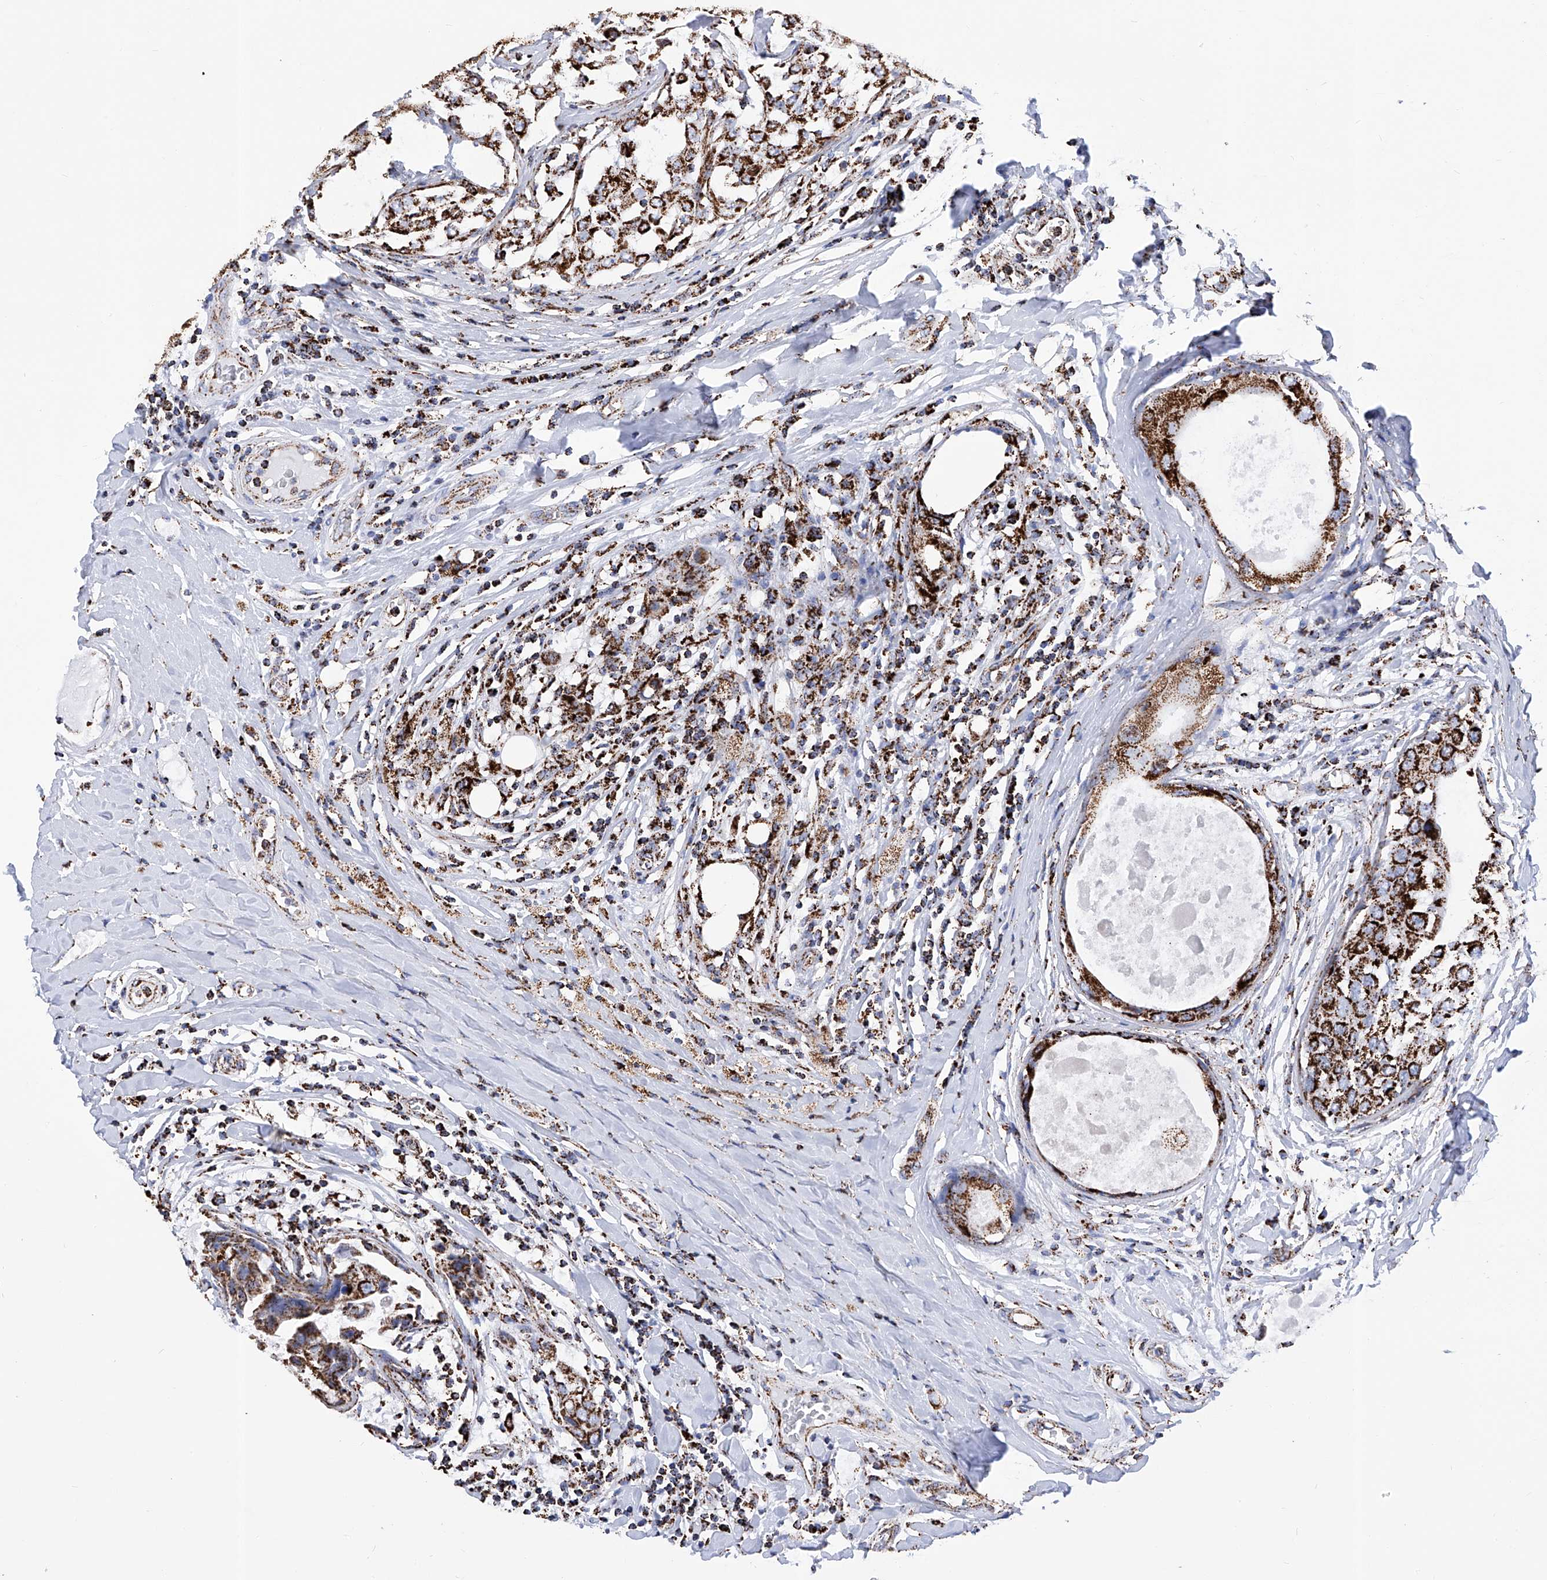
{"staining": {"intensity": "strong", "quantity": ">75%", "location": "cytoplasmic/membranous"}, "tissue": "breast cancer", "cell_type": "Tumor cells", "image_type": "cancer", "snomed": [{"axis": "morphology", "description": "Duct carcinoma"}, {"axis": "topography", "description": "Breast"}], "caption": "Immunohistochemical staining of human breast cancer (invasive ductal carcinoma) exhibits strong cytoplasmic/membranous protein staining in approximately >75% of tumor cells.", "gene": "ATP5PF", "patient": {"sex": "female", "age": 27}}